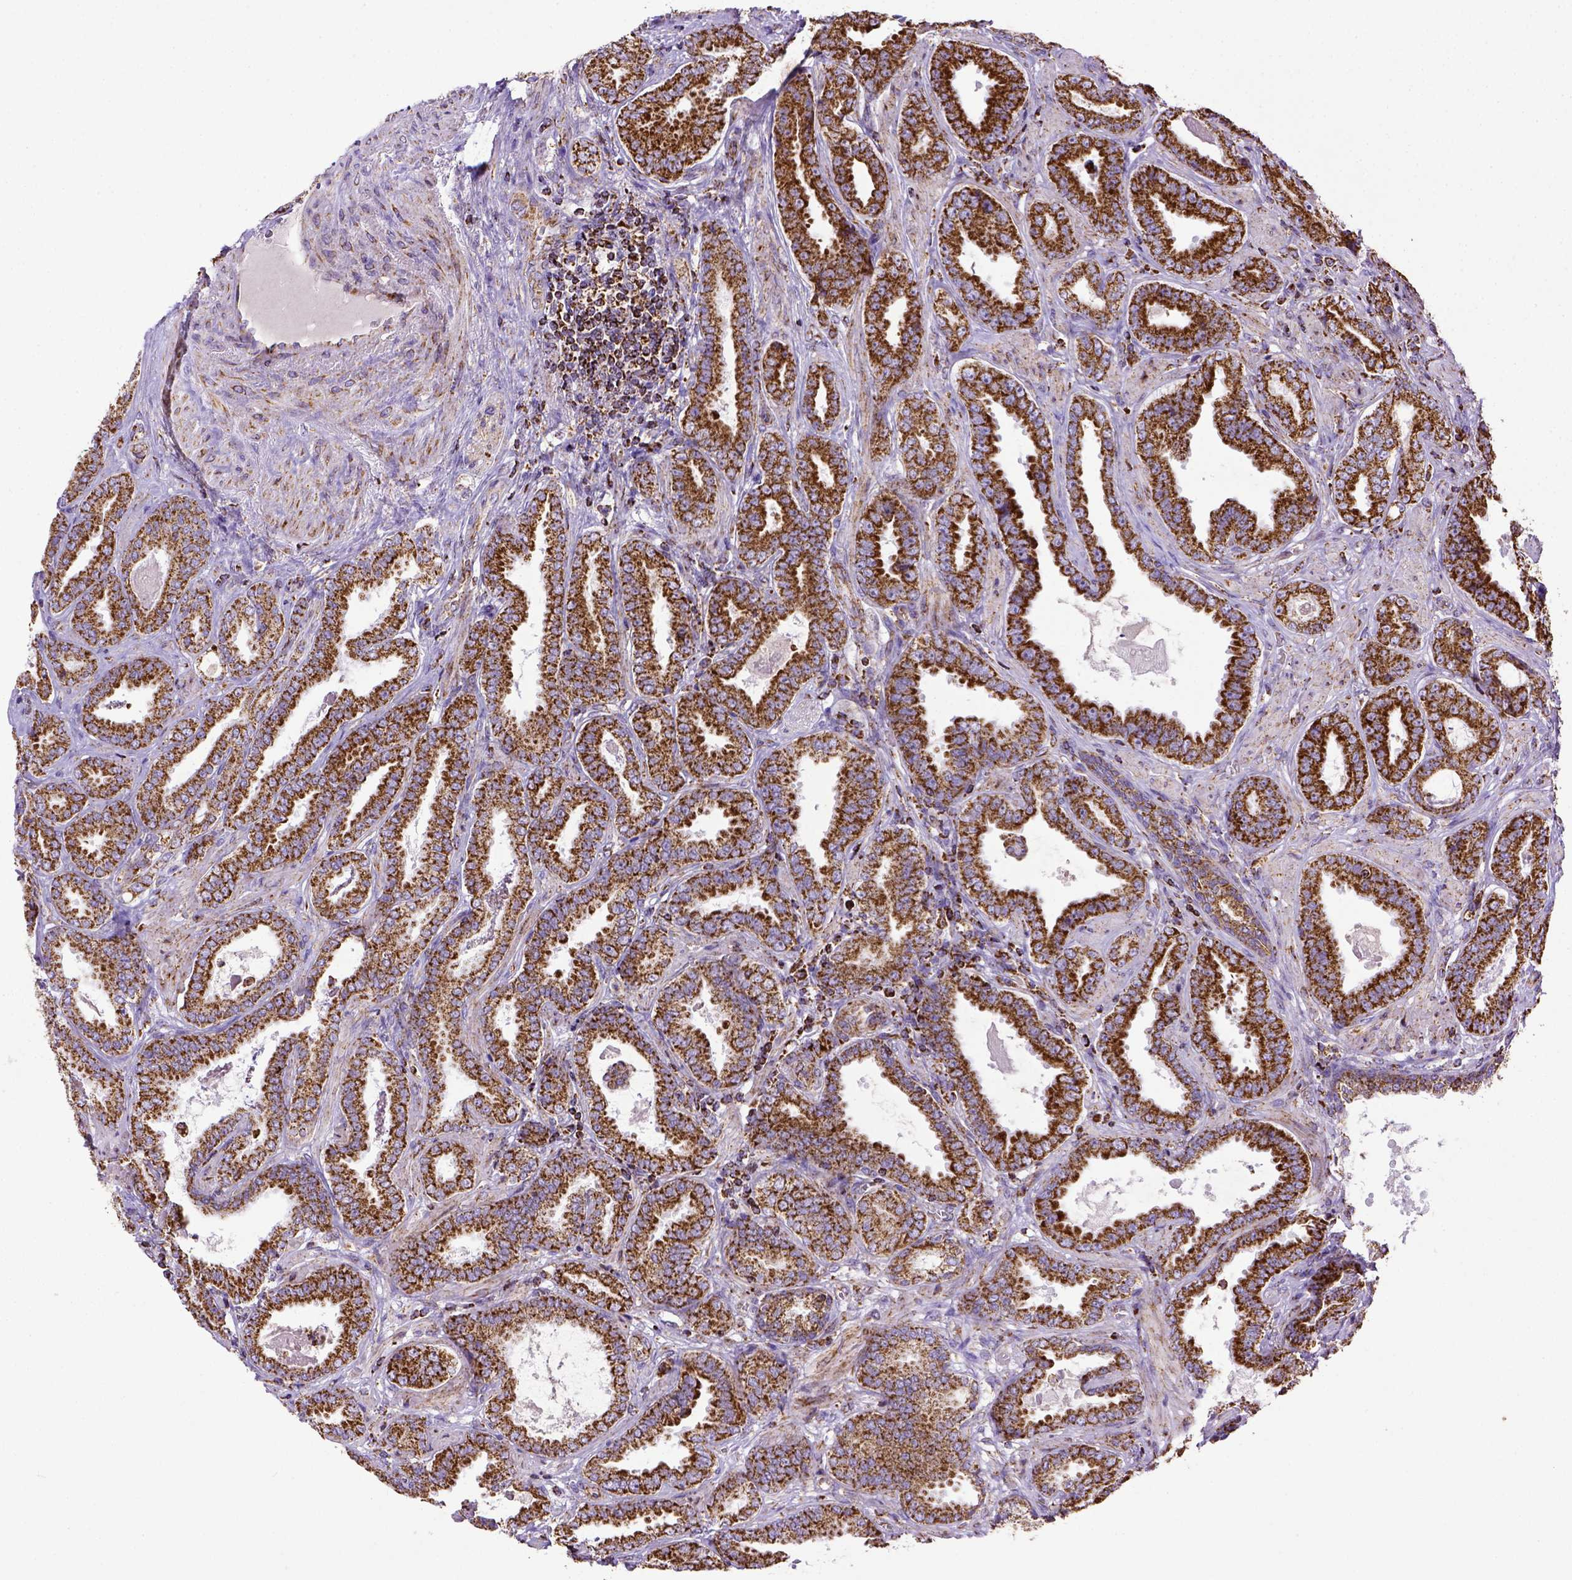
{"staining": {"intensity": "strong", "quantity": ">75%", "location": "cytoplasmic/membranous"}, "tissue": "prostate cancer", "cell_type": "Tumor cells", "image_type": "cancer", "snomed": [{"axis": "morphology", "description": "Adenocarcinoma, NOS"}, {"axis": "topography", "description": "Prostate"}], "caption": "Immunohistochemistry (IHC) histopathology image of neoplastic tissue: human adenocarcinoma (prostate) stained using IHC shows high levels of strong protein expression localized specifically in the cytoplasmic/membranous of tumor cells, appearing as a cytoplasmic/membranous brown color.", "gene": "MT-CO1", "patient": {"sex": "male", "age": 64}}